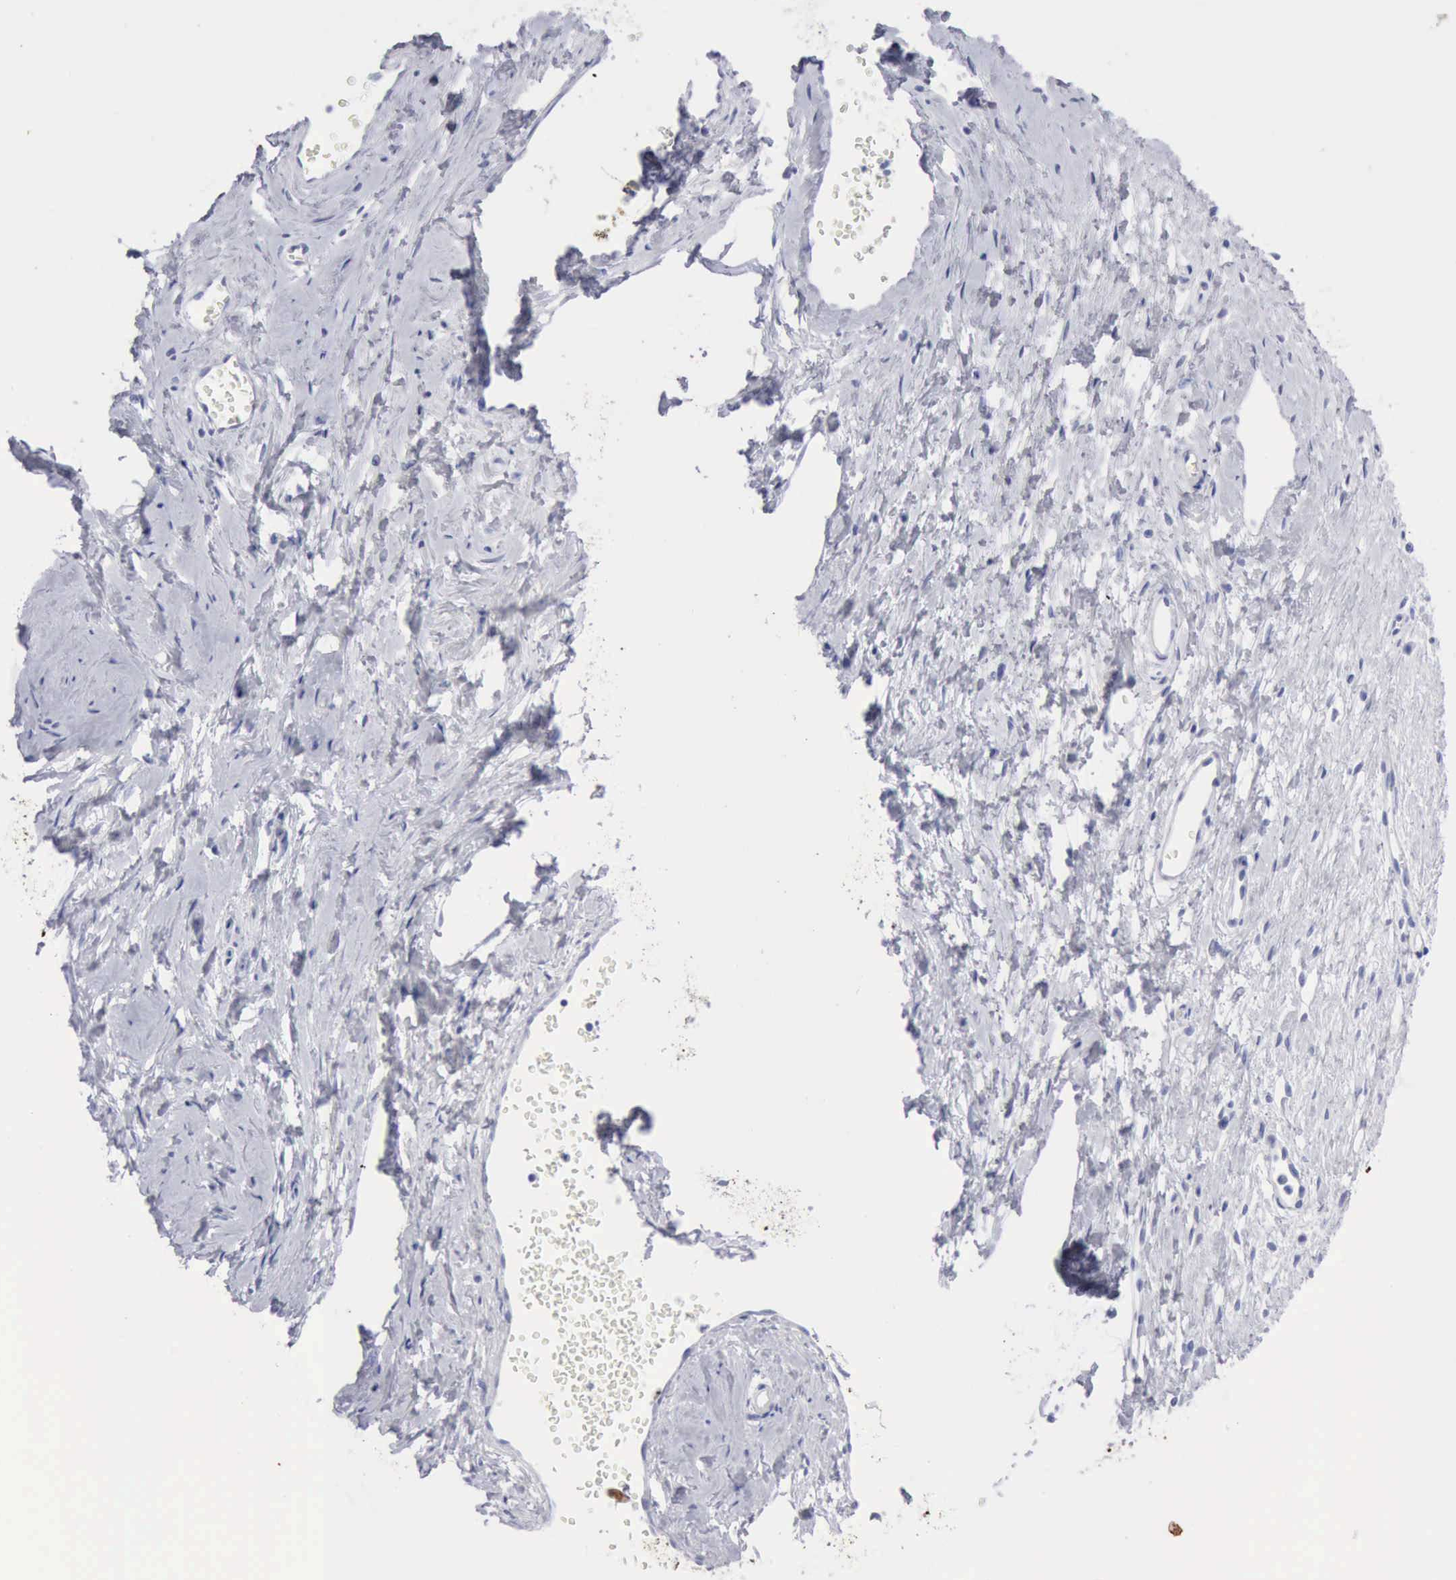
{"staining": {"intensity": "negative", "quantity": "none", "location": "none"}, "tissue": "cervix", "cell_type": "Glandular cells", "image_type": "normal", "snomed": [{"axis": "morphology", "description": "Normal tissue, NOS"}, {"axis": "topography", "description": "Cervix"}], "caption": "Human cervix stained for a protein using immunohistochemistry shows no positivity in glandular cells.", "gene": "KRT5", "patient": {"sex": "female", "age": 40}}